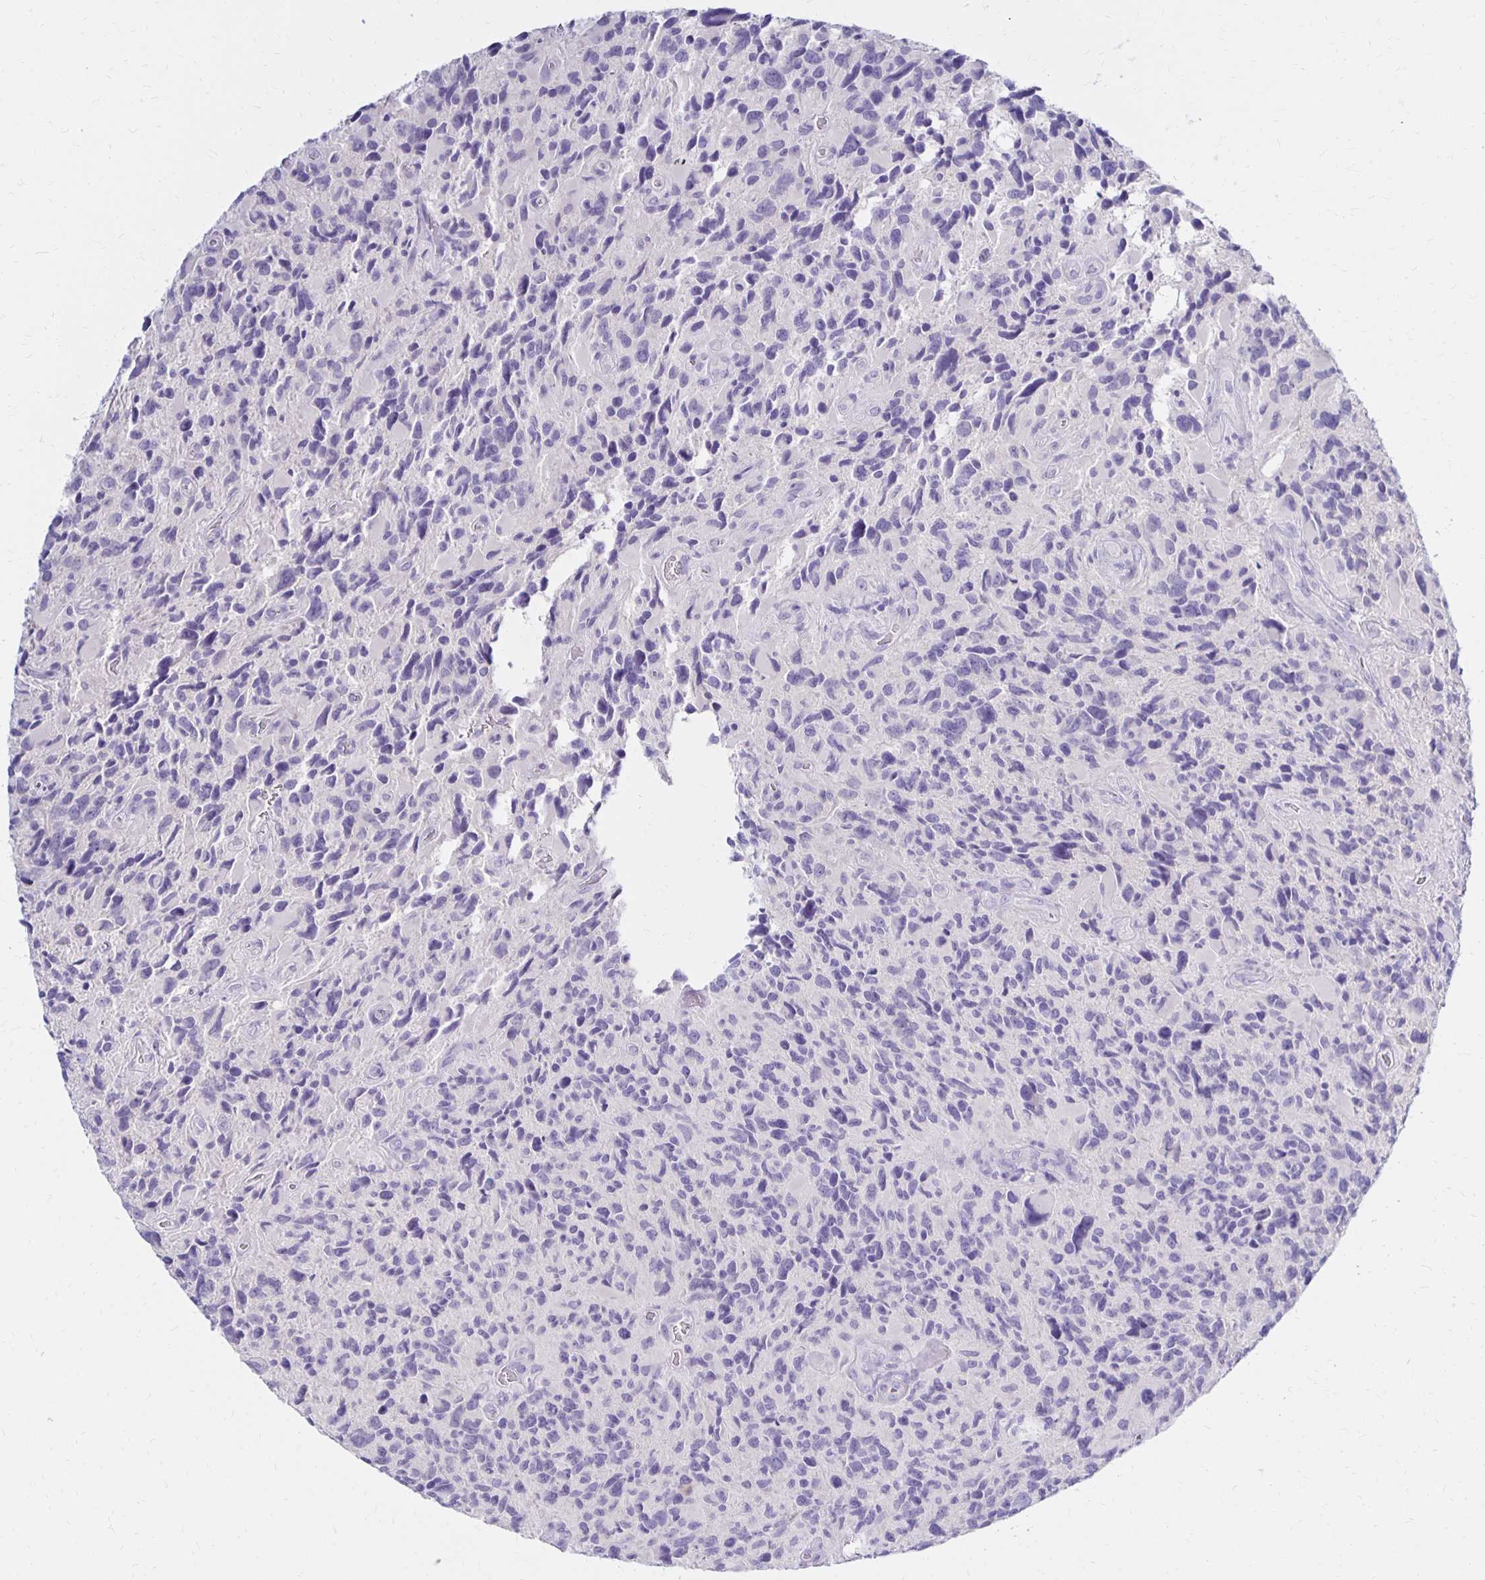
{"staining": {"intensity": "negative", "quantity": "none", "location": "none"}, "tissue": "glioma", "cell_type": "Tumor cells", "image_type": "cancer", "snomed": [{"axis": "morphology", "description": "Glioma, malignant, High grade"}, {"axis": "topography", "description": "Brain"}], "caption": "The IHC image has no significant positivity in tumor cells of malignant glioma (high-grade) tissue.", "gene": "FNTB", "patient": {"sex": "male", "age": 46}}